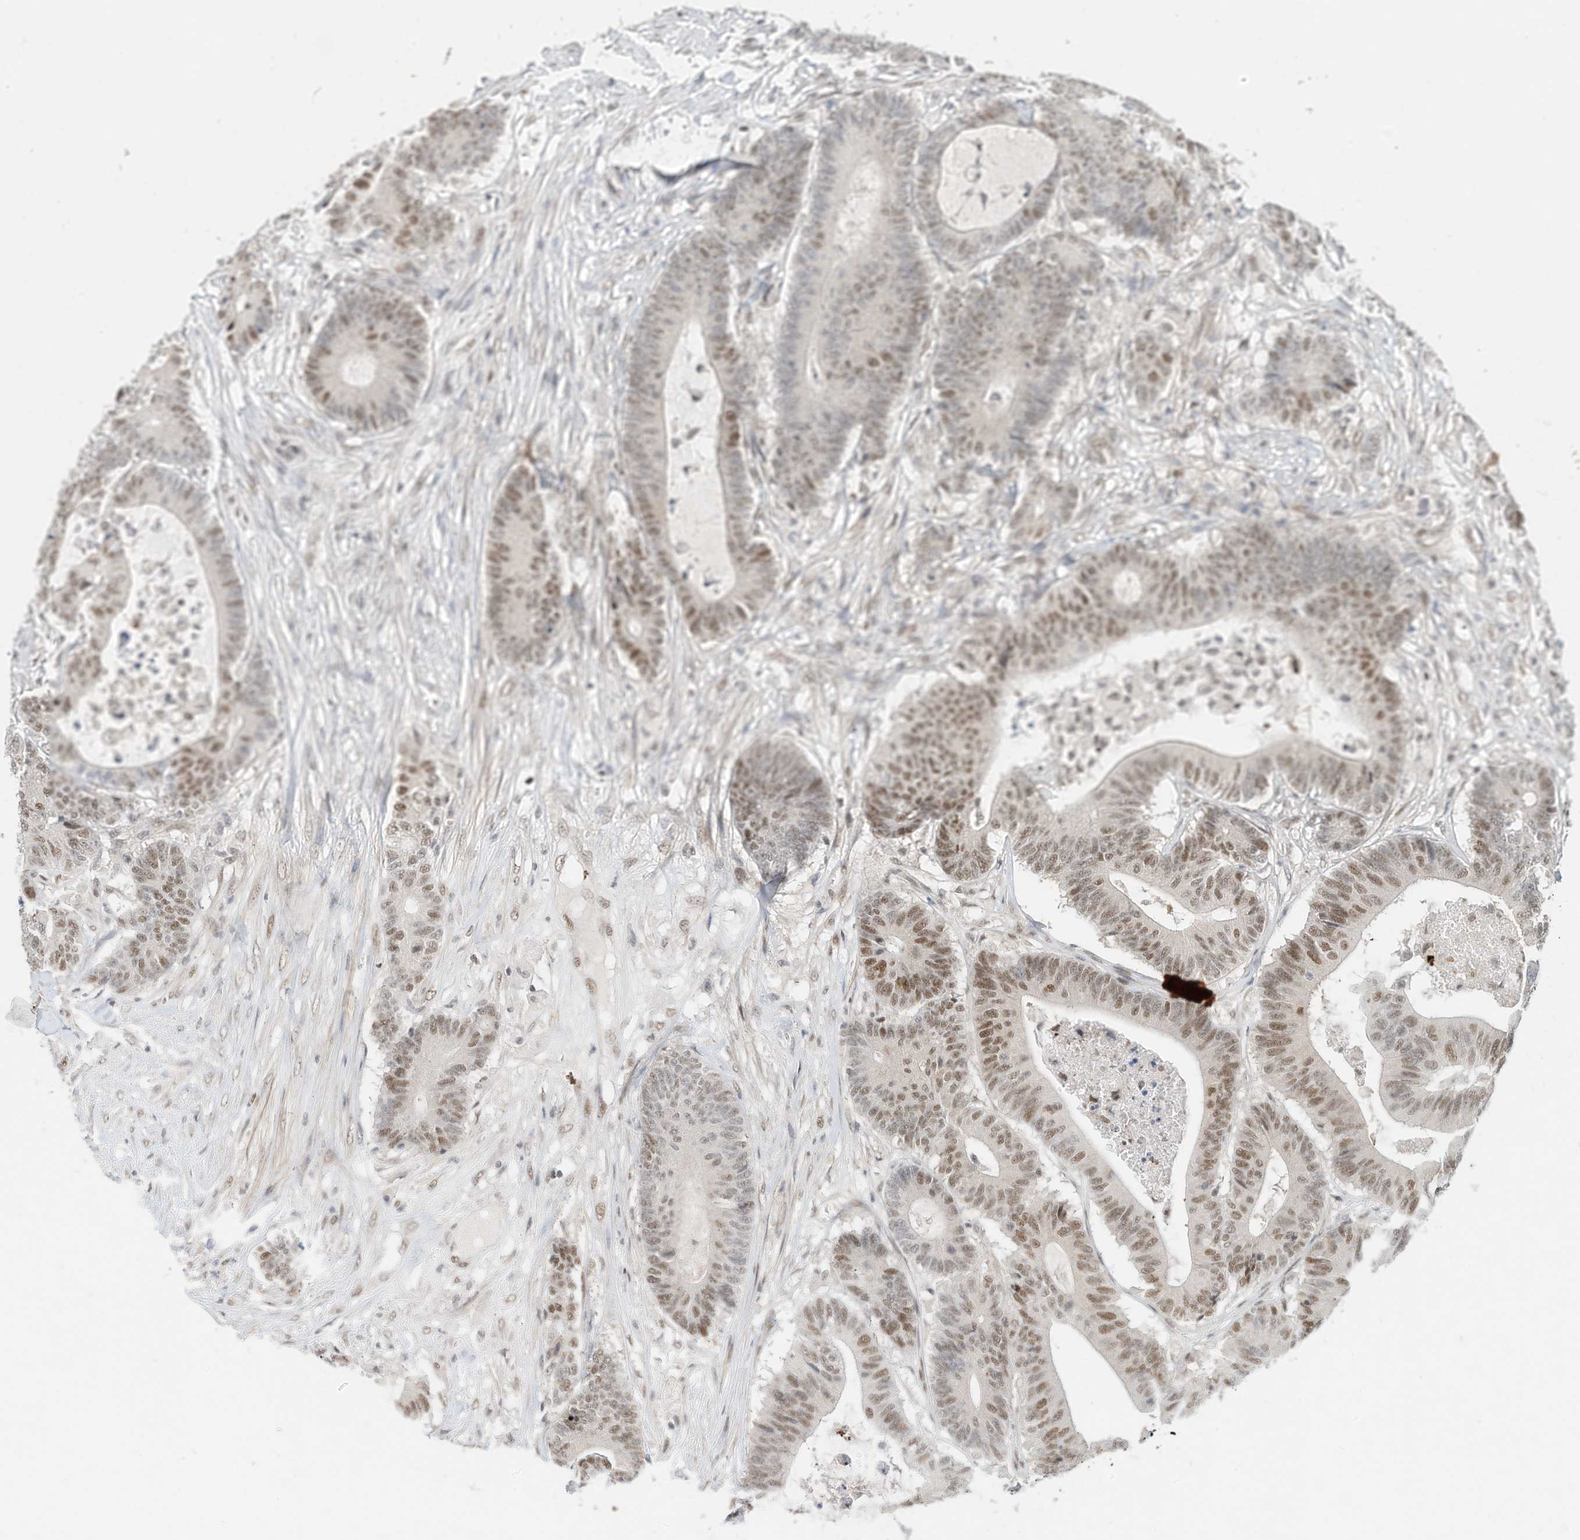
{"staining": {"intensity": "moderate", "quantity": ">75%", "location": "nuclear"}, "tissue": "colorectal cancer", "cell_type": "Tumor cells", "image_type": "cancer", "snomed": [{"axis": "morphology", "description": "Adenocarcinoma, NOS"}, {"axis": "topography", "description": "Colon"}], "caption": "Immunohistochemistry (IHC) of colorectal adenocarcinoma demonstrates medium levels of moderate nuclear expression in approximately >75% of tumor cells. Using DAB (3,3'-diaminobenzidine) (brown) and hematoxylin (blue) stains, captured at high magnification using brightfield microscopy.", "gene": "OGT", "patient": {"sex": "female", "age": 84}}